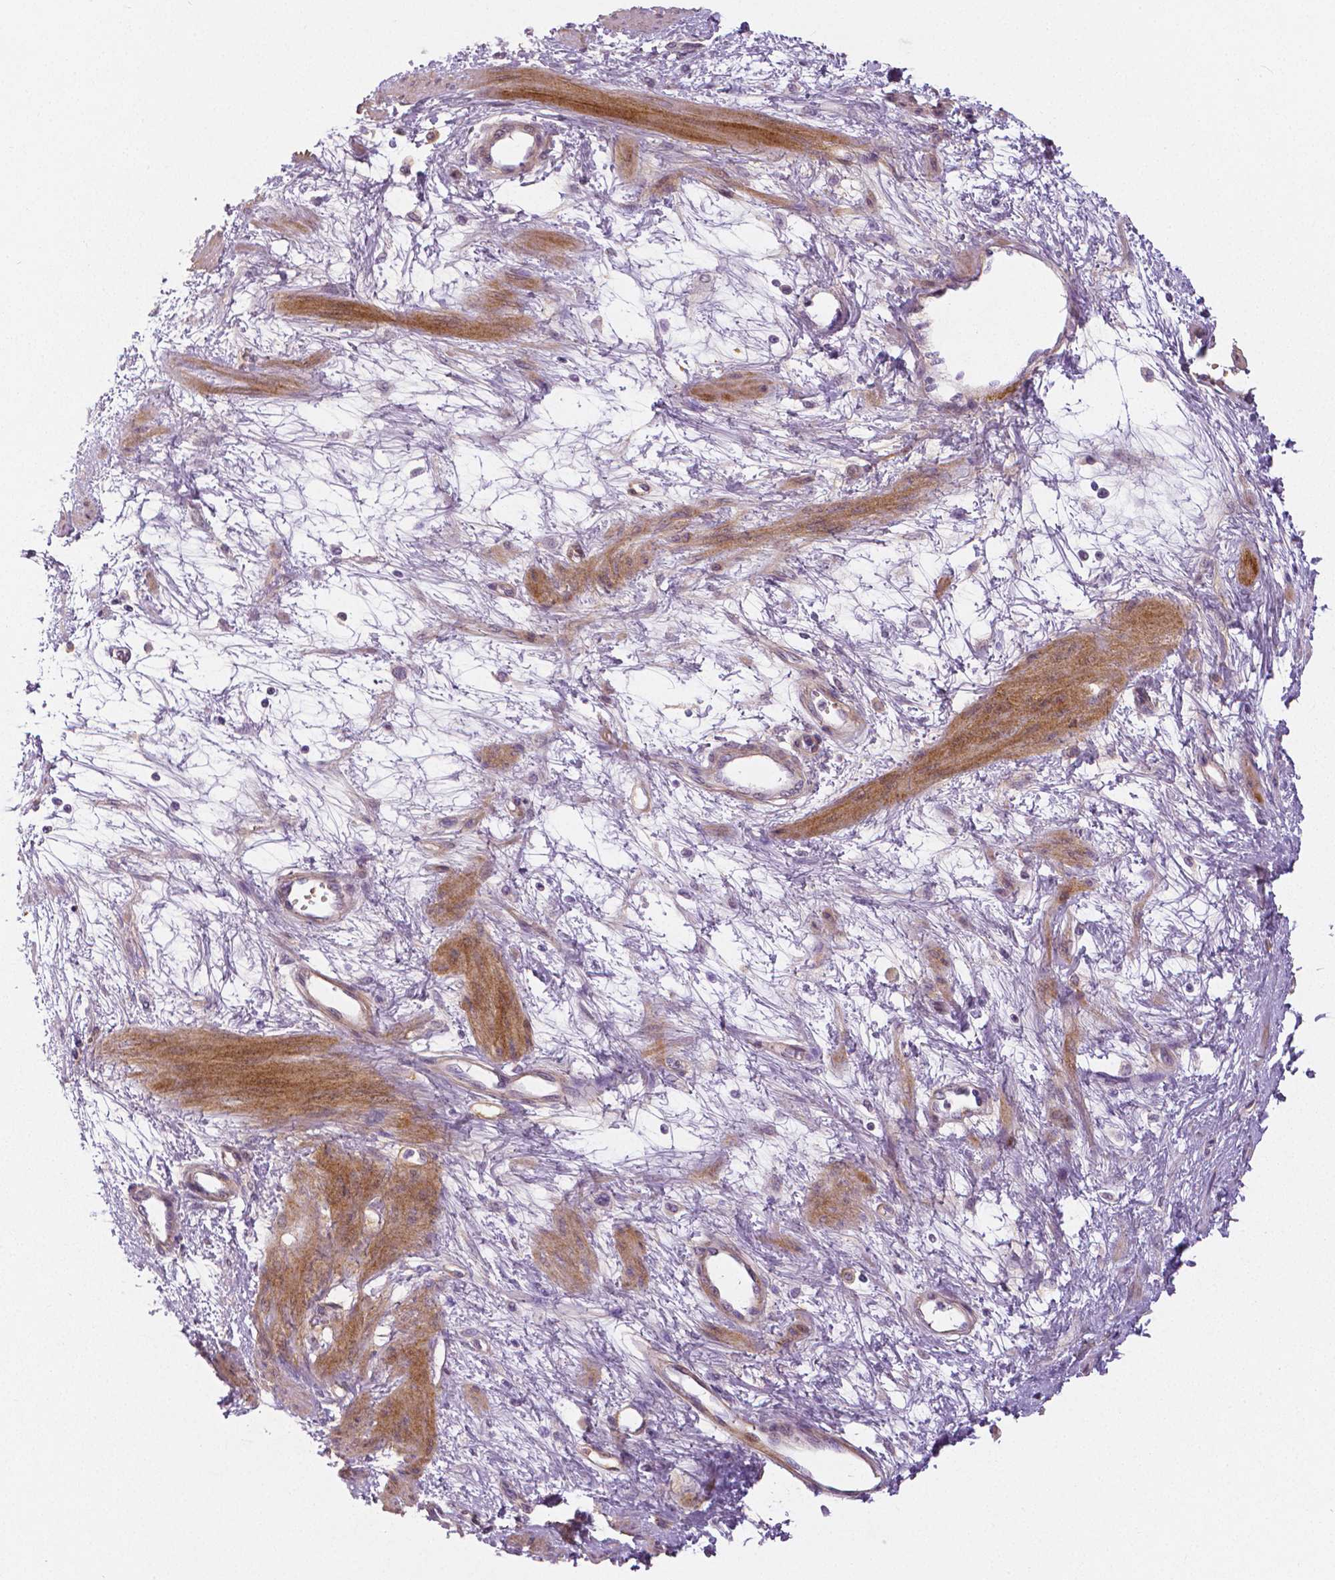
{"staining": {"intensity": "strong", "quantity": "25%-75%", "location": "cytoplasmic/membranous"}, "tissue": "smooth muscle", "cell_type": "Smooth muscle cells", "image_type": "normal", "snomed": [{"axis": "morphology", "description": "Normal tissue, NOS"}, {"axis": "topography", "description": "Smooth muscle"}, {"axis": "topography", "description": "Uterus"}], "caption": "Immunohistochemical staining of normal human smooth muscle reveals strong cytoplasmic/membranous protein positivity in approximately 25%-75% of smooth muscle cells.", "gene": "FLT1", "patient": {"sex": "female", "age": 39}}